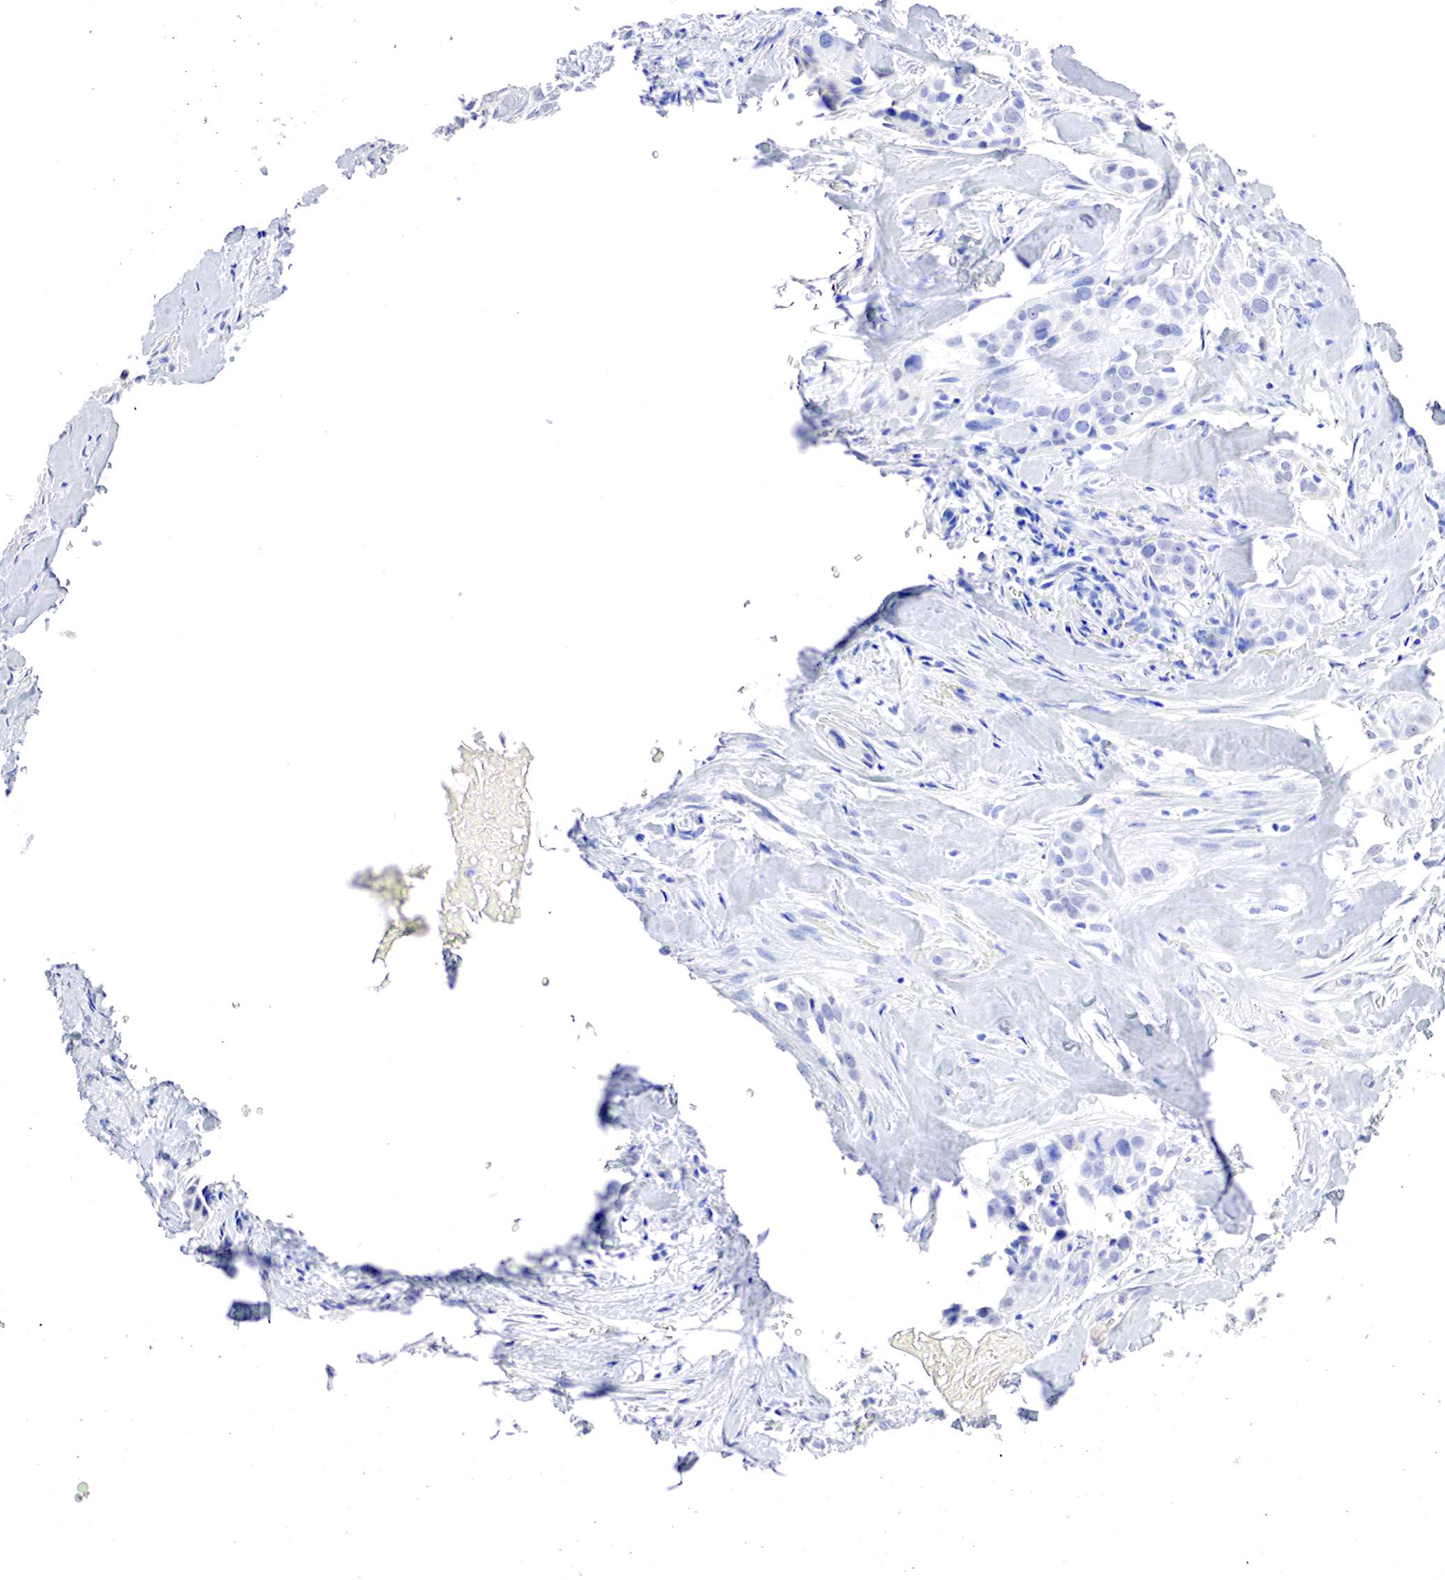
{"staining": {"intensity": "negative", "quantity": "none", "location": "none"}, "tissue": "breast cancer", "cell_type": "Tumor cells", "image_type": "cancer", "snomed": [{"axis": "morphology", "description": "Duct carcinoma"}, {"axis": "topography", "description": "Breast"}], "caption": "High magnification brightfield microscopy of infiltrating ductal carcinoma (breast) stained with DAB (brown) and counterstained with hematoxylin (blue): tumor cells show no significant positivity.", "gene": "OTC", "patient": {"sex": "female", "age": 45}}